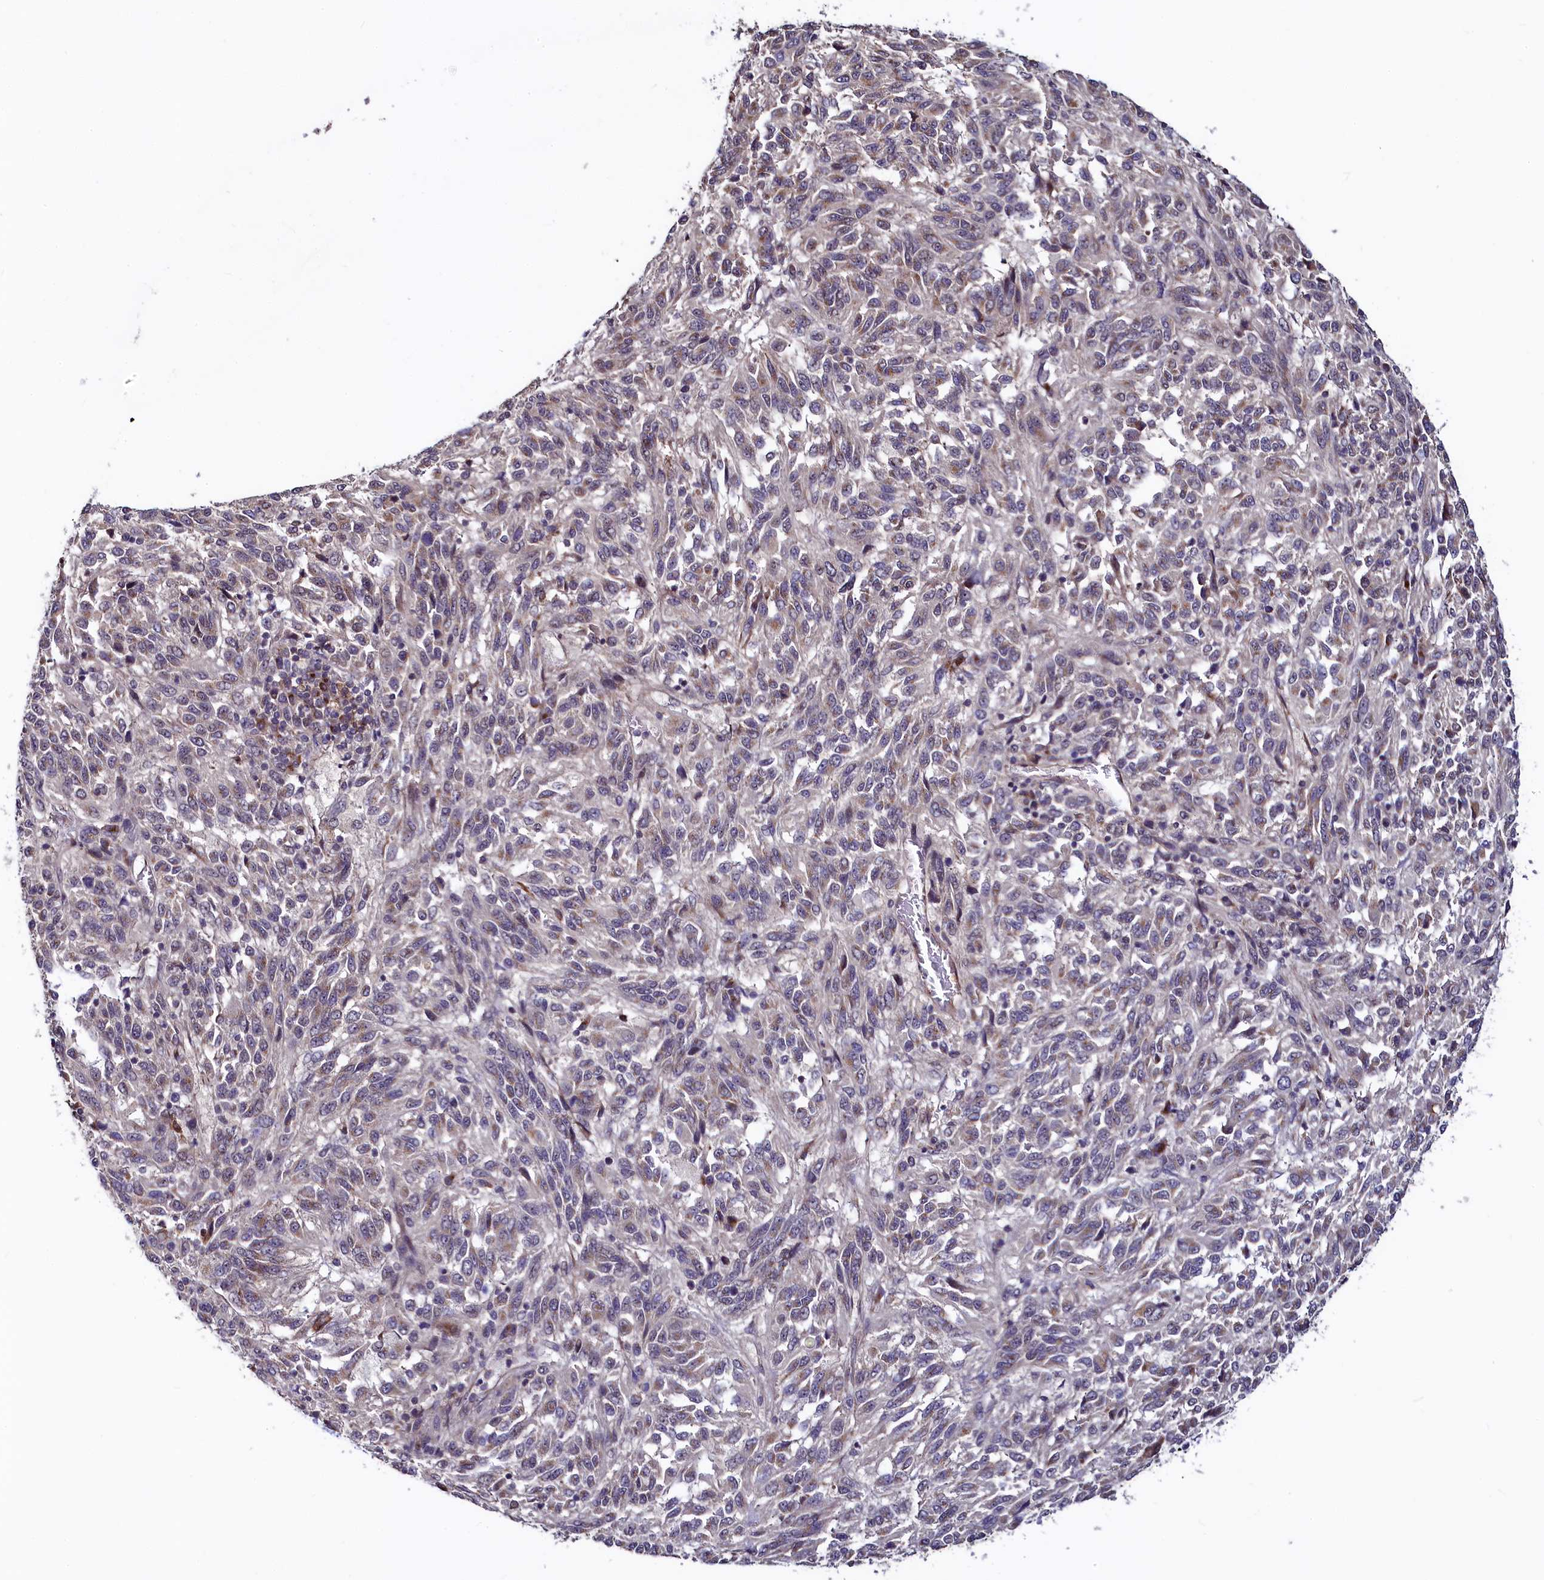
{"staining": {"intensity": "moderate", "quantity": "25%-75%", "location": "cytoplasmic/membranous"}, "tissue": "melanoma", "cell_type": "Tumor cells", "image_type": "cancer", "snomed": [{"axis": "morphology", "description": "Malignant melanoma, Metastatic site"}, {"axis": "topography", "description": "Lung"}], "caption": "The immunohistochemical stain highlights moderate cytoplasmic/membranous expression in tumor cells of melanoma tissue. (Brightfield microscopy of DAB IHC at high magnification).", "gene": "SEC24C", "patient": {"sex": "male", "age": 64}}